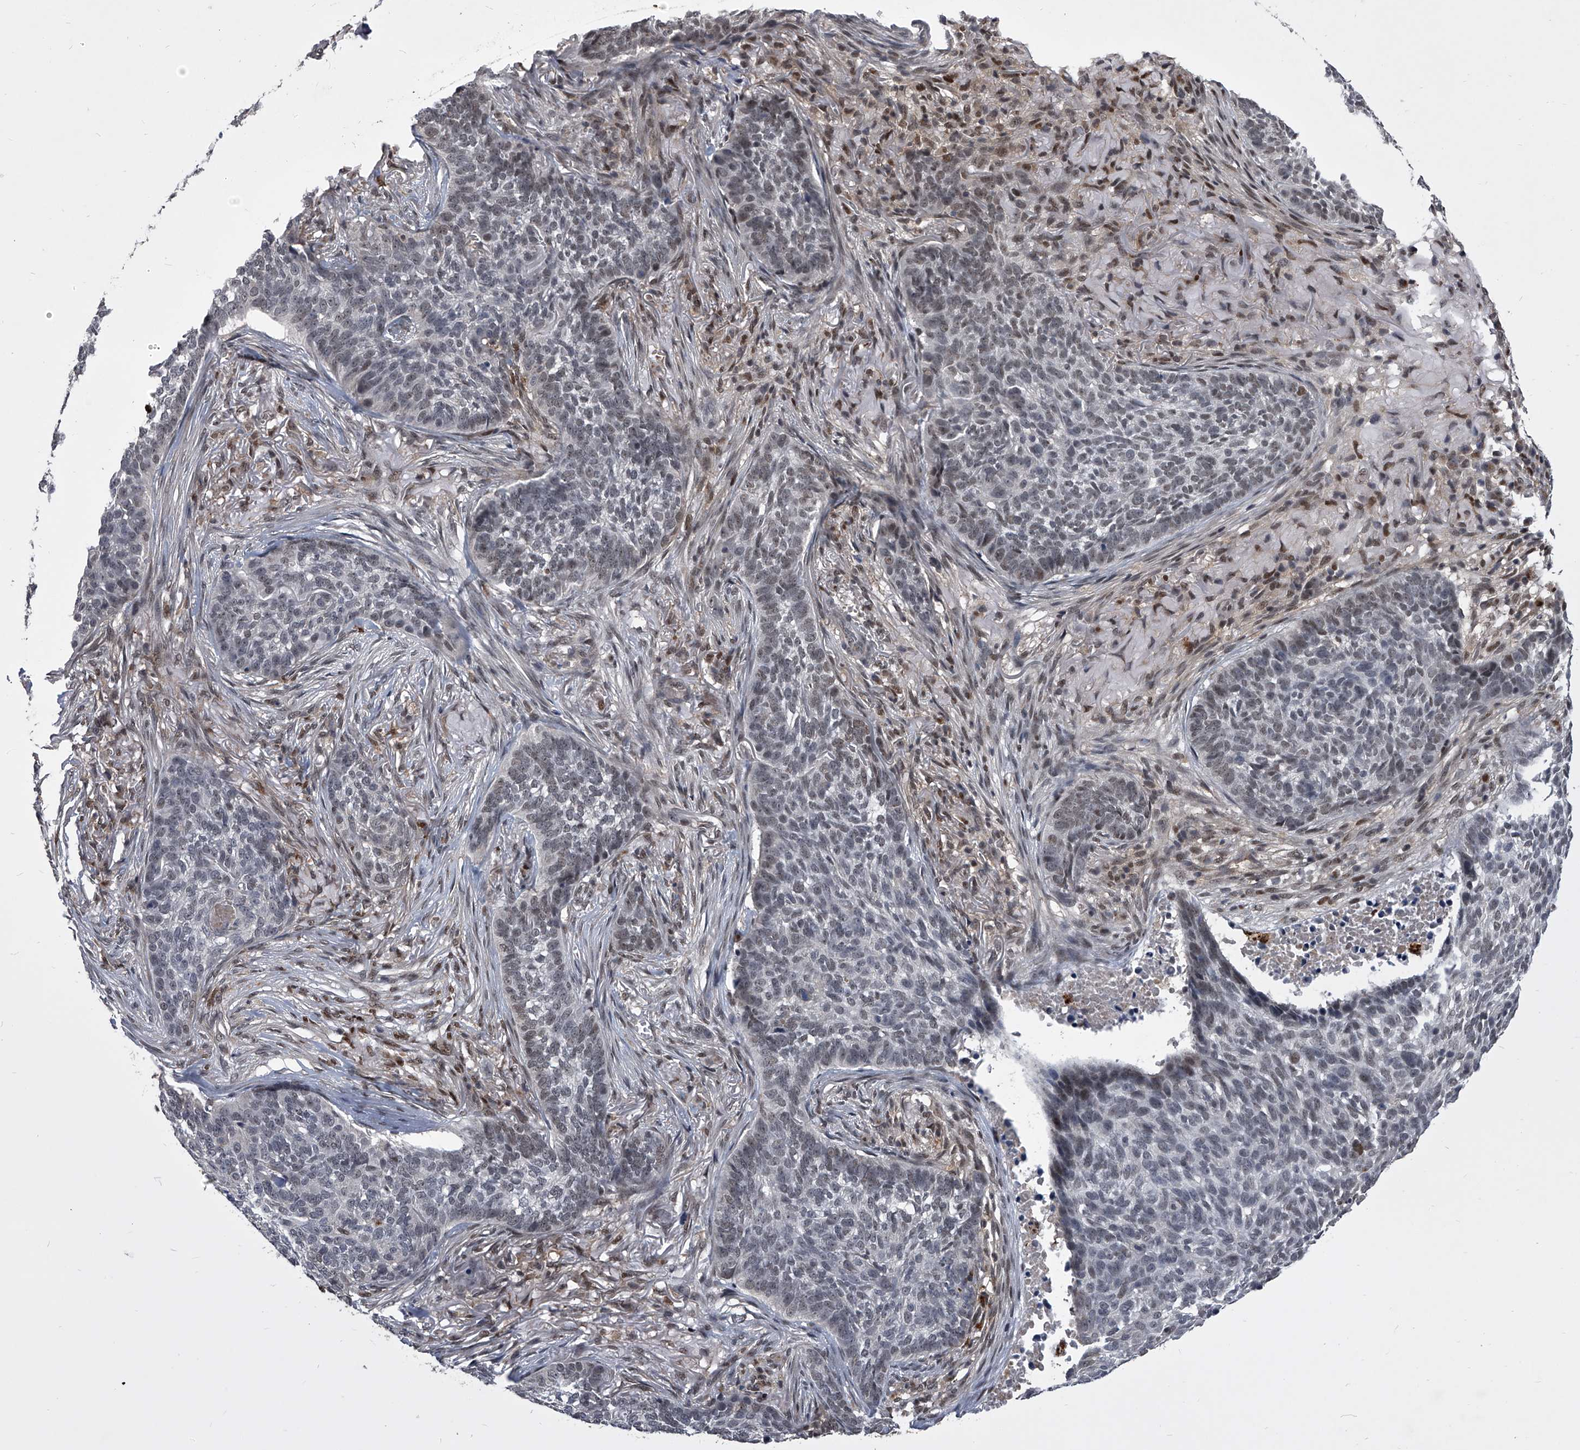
{"staining": {"intensity": "negative", "quantity": "none", "location": "none"}, "tissue": "skin cancer", "cell_type": "Tumor cells", "image_type": "cancer", "snomed": [{"axis": "morphology", "description": "Basal cell carcinoma"}, {"axis": "topography", "description": "Skin"}], "caption": "This image is of skin basal cell carcinoma stained with immunohistochemistry to label a protein in brown with the nuclei are counter-stained blue. There is no positivity in tumor cells.", "gene": "CMTR1", "patient": {"sex": "male", "age": 85}}